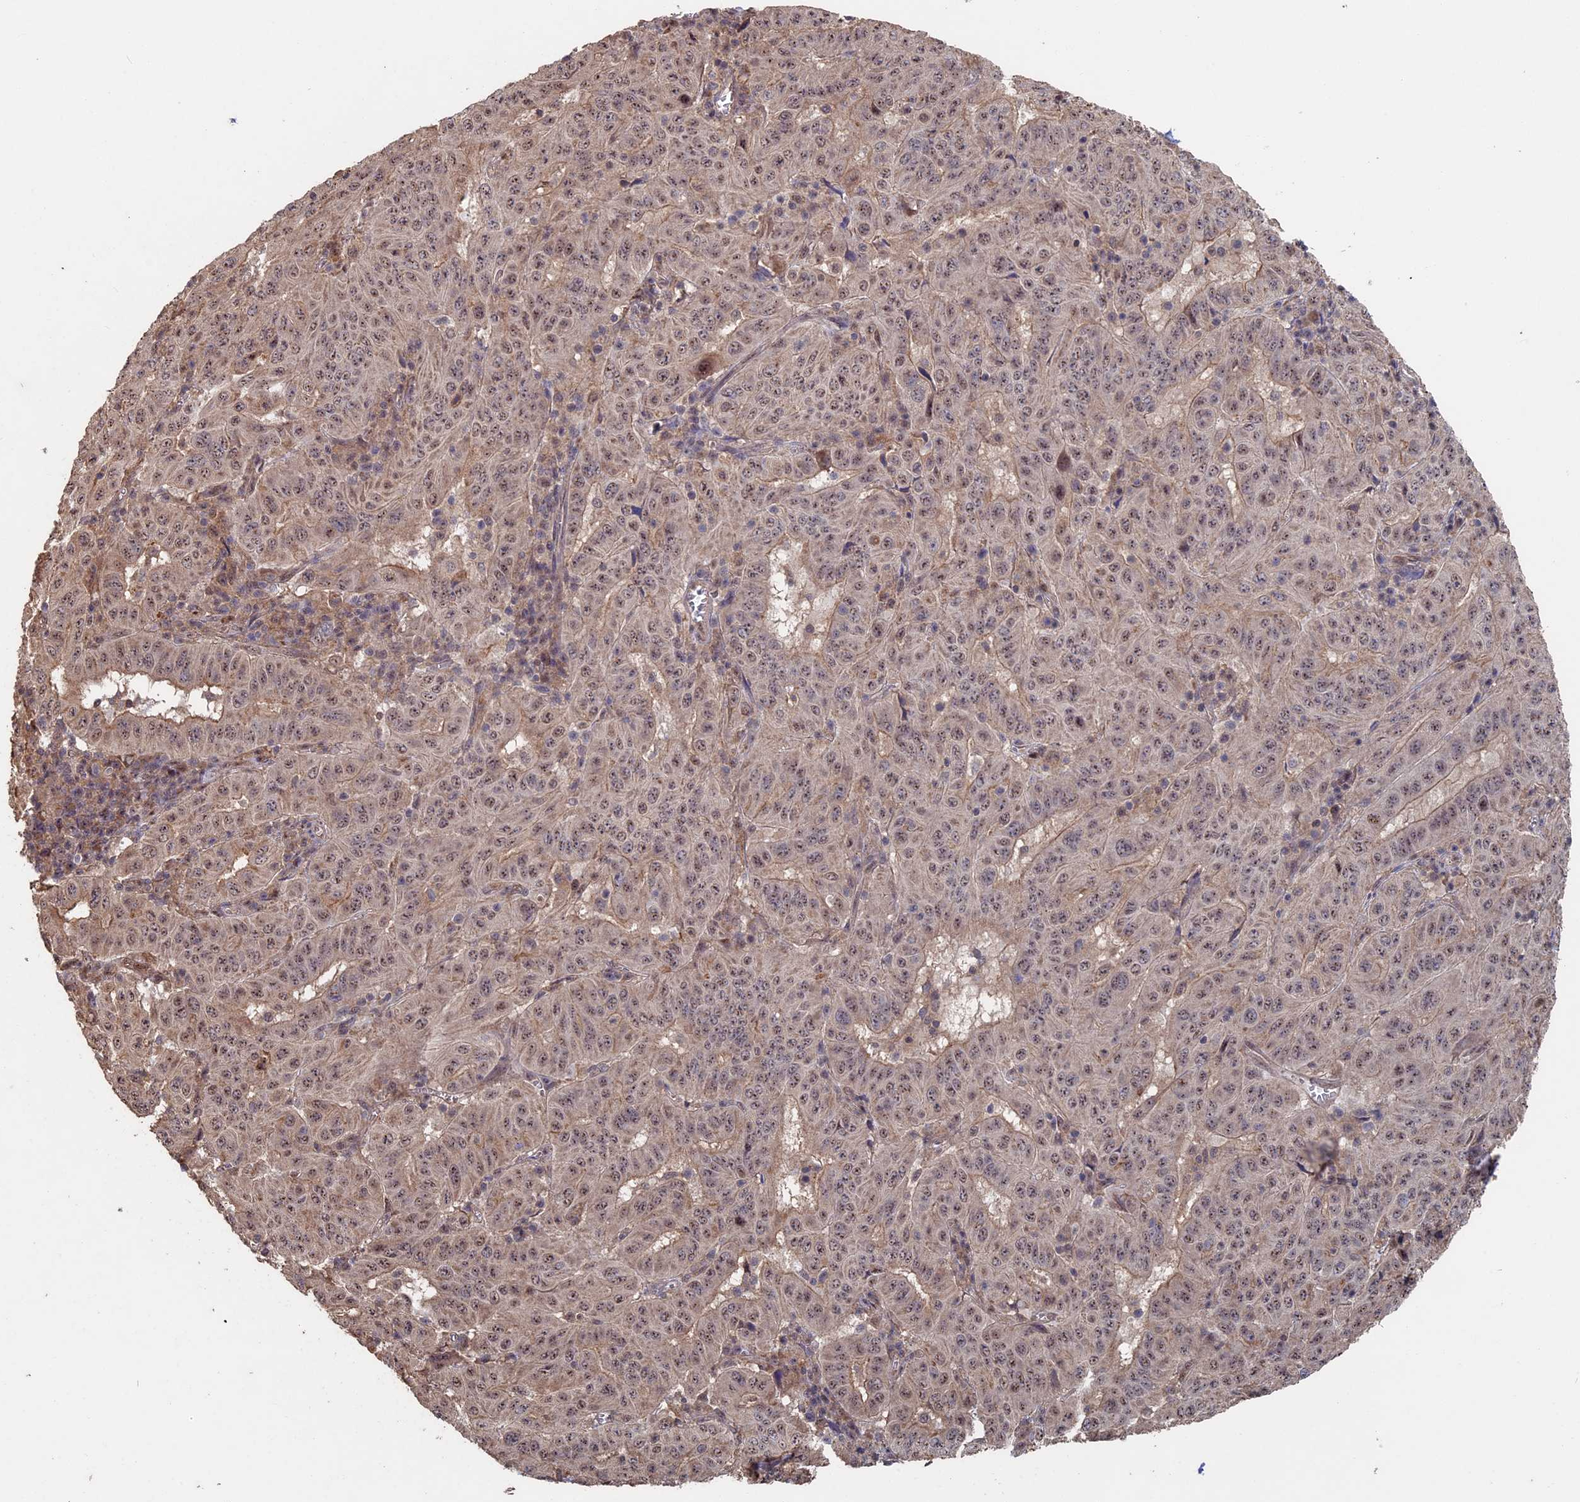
{"staining": {"intensity": "moderate", "quantity": ">75%", "location": "nuclear"}, "tissue": "pancreatic cancer", "cell_type": "Tumor cells", "image_type": "cancer", "snomed": [{"axis": "morphology", "description": "Adenocarcinoma, NOS"}, {"axis": "topography", "description": "Pancreas"}], "caption": "Moderate nuclear expression for a protein is present in approximately >75% of tumor cells of pancreatic cancer using immunohistochemistry (IHC).", "gene": "KIAA1328", "patient": {"sex": "male", "age": 63}}